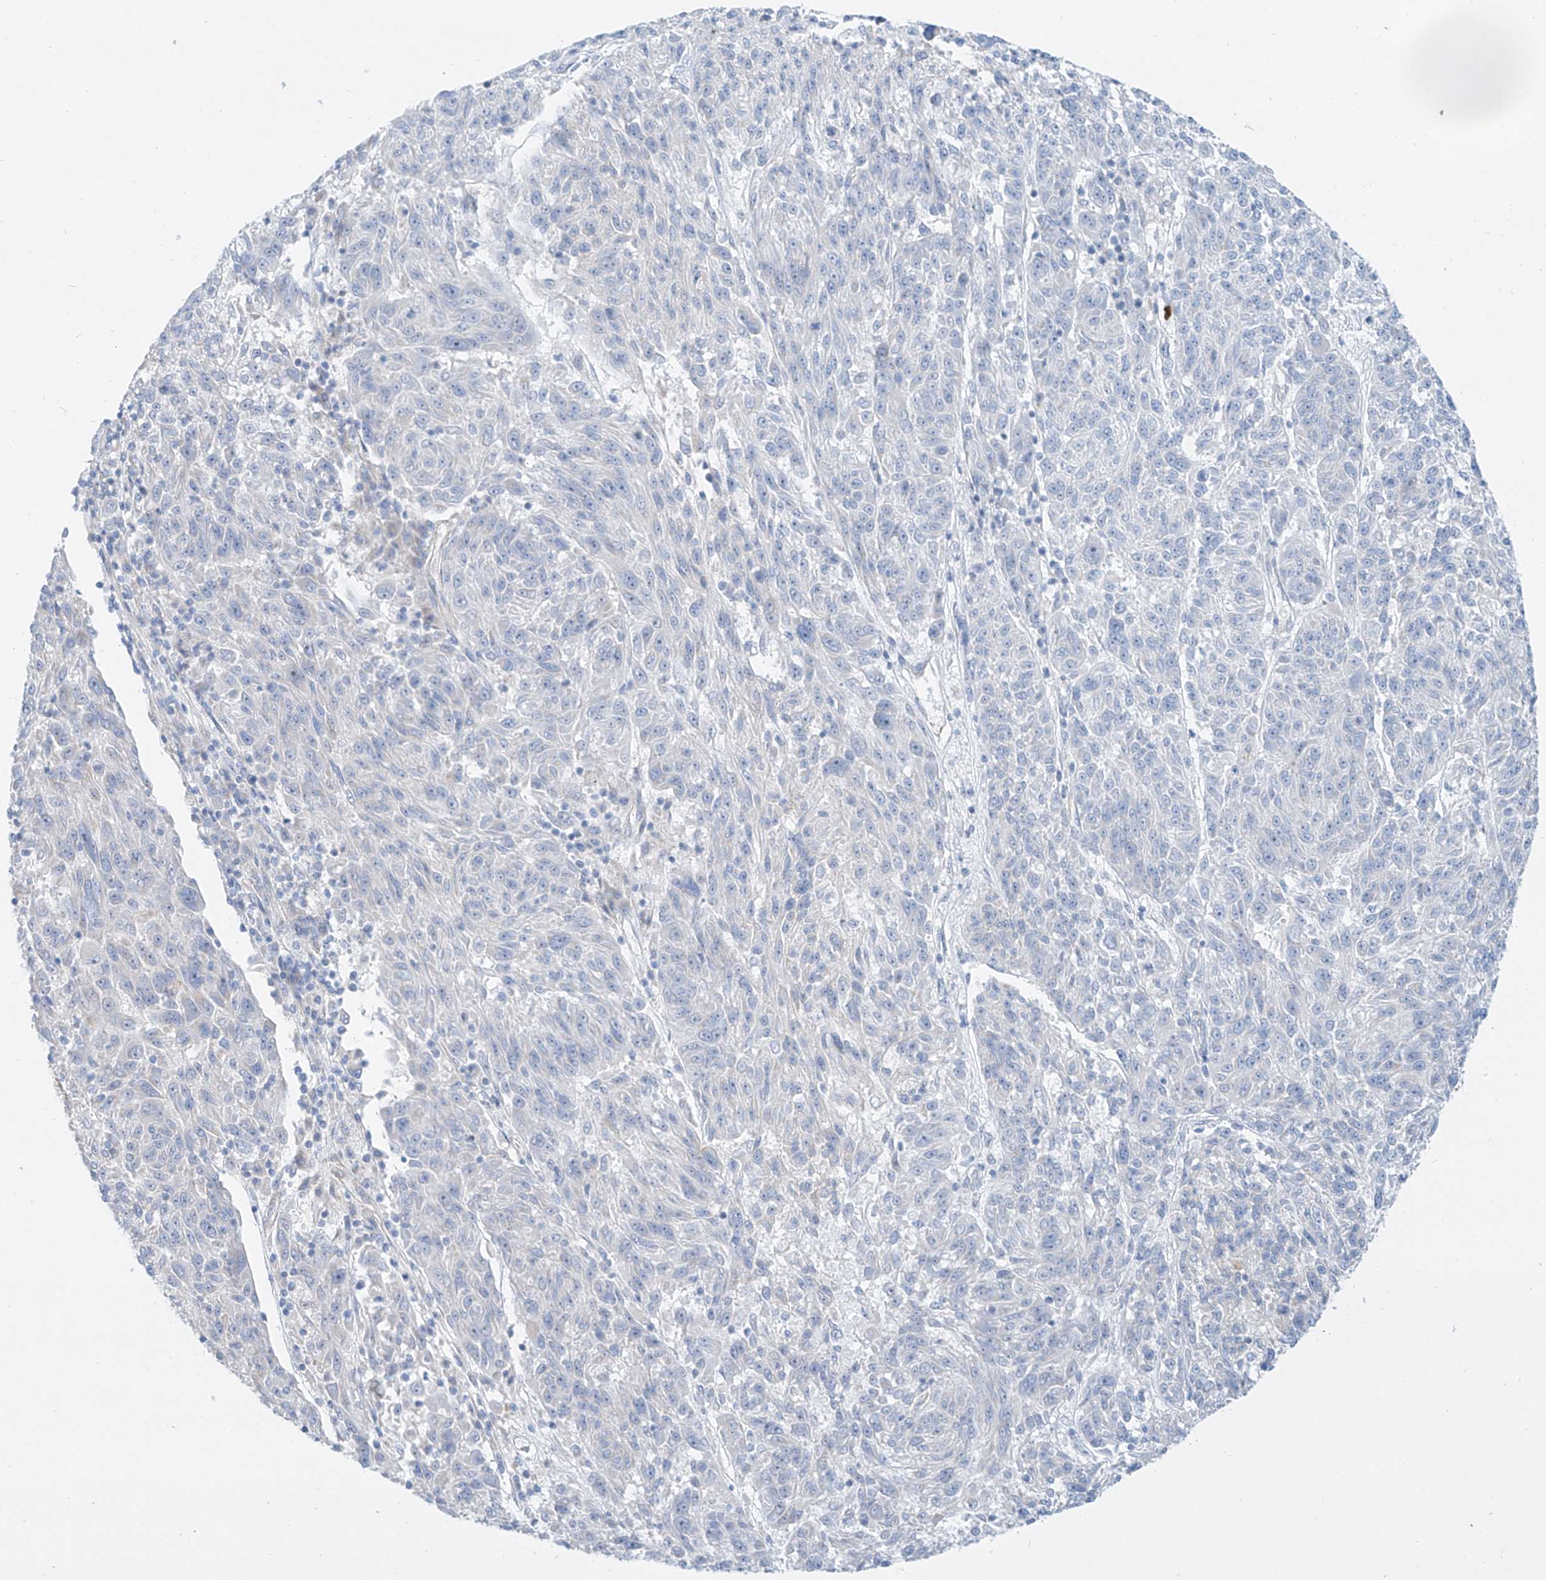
{"staining": {"intensity": "negative", "quantity": "none", "location": "none"}, "tissue": "melanoma", "cell_type": "Tumor cells", "image_type": "cancer", "snomed": [{"axis": "morphology", "description": "Malignant melanoma, NOS"}, {"axis": "topography", "description": "Skin"}], "caption": "Tumor cells show no significant expression in malignant melanoma.", "gene": "AJM1", "patient": {"sex": "male", "age": 53}}